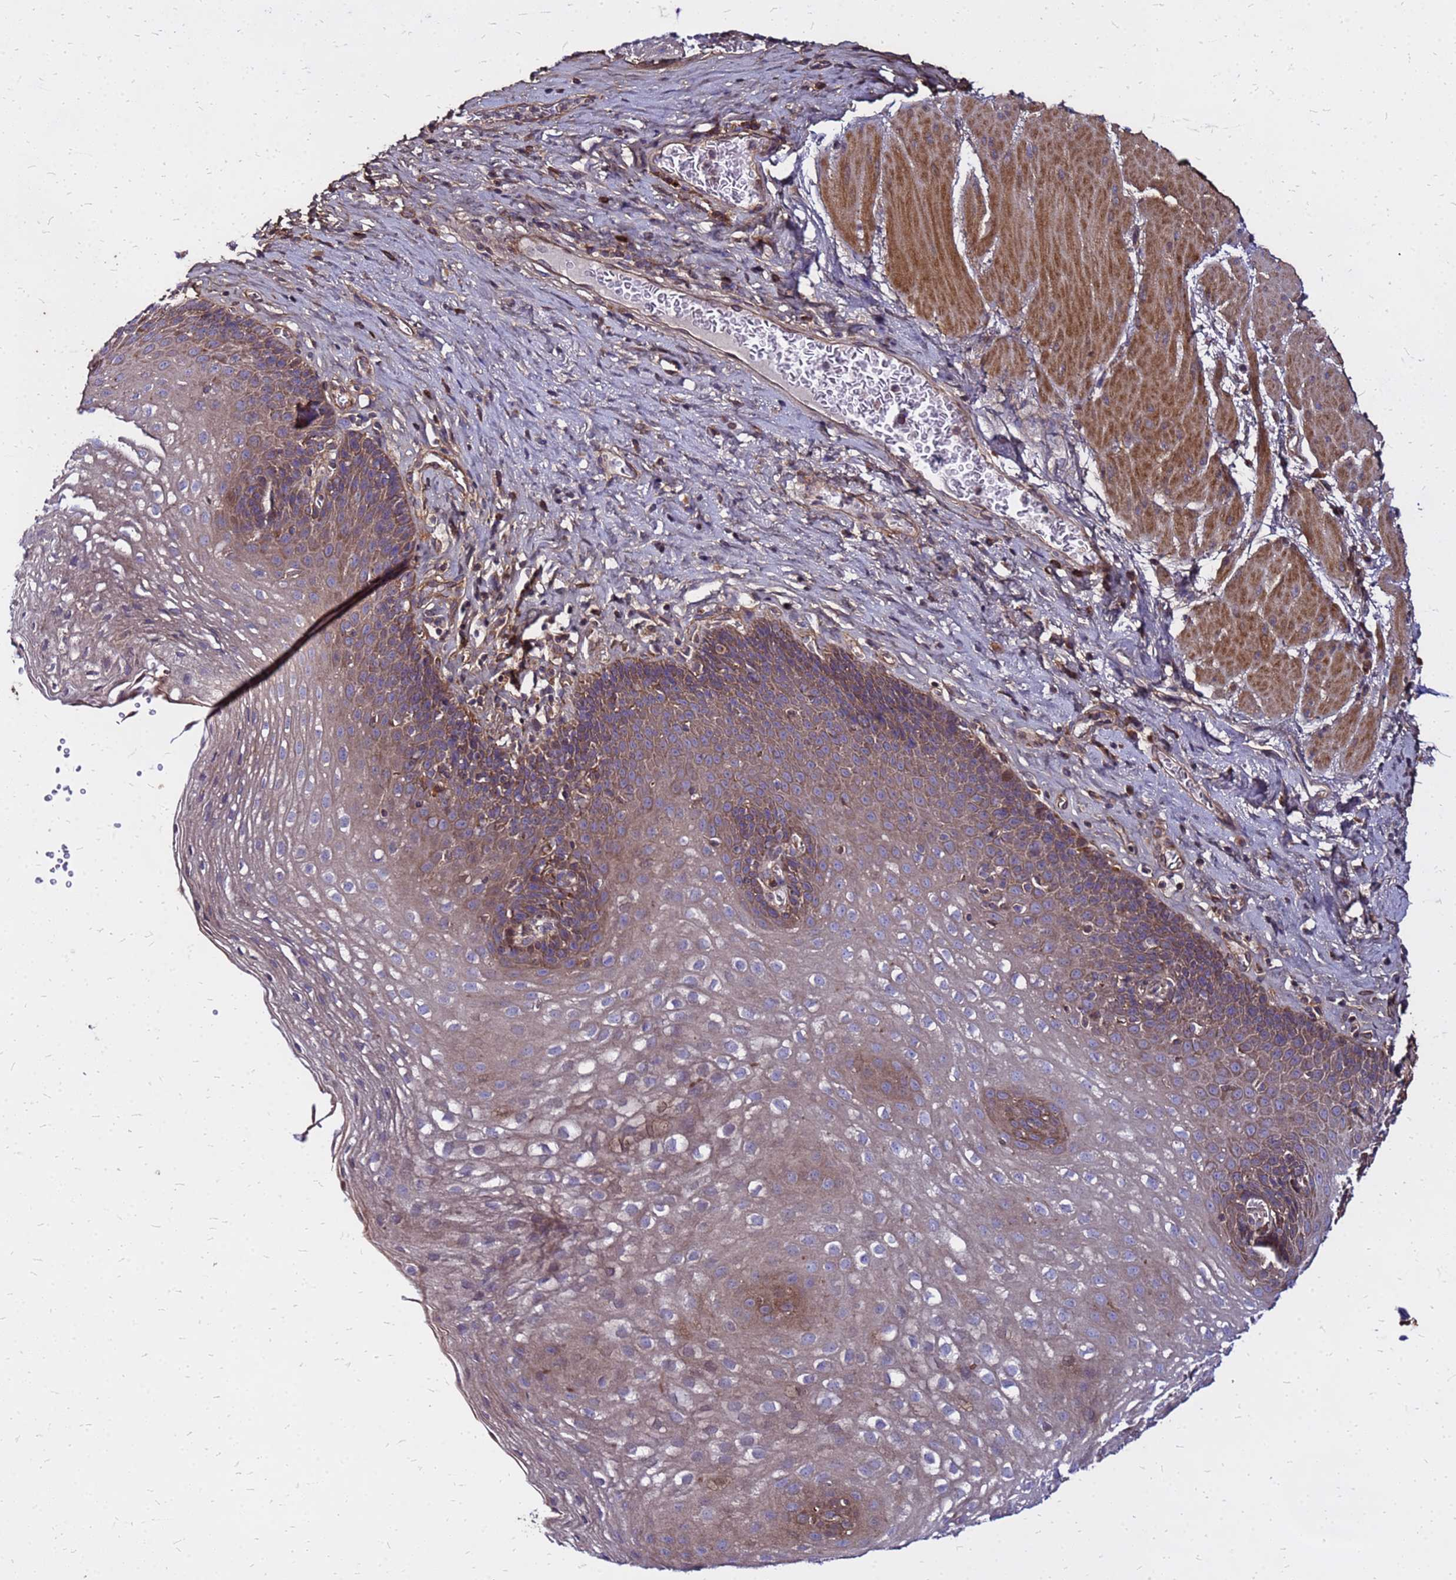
{"staining": {"intensity": "moderate", "quantity": "25%-75%", "location": "cytoplasmic/membranous"}, "tissue": "esophagus", "cell_type": "Squamous epithelial cells", "image_type": "normal", "snomed": [{"axis": "morphology", "description": "Normal tissue, NOS"}, {"axis": "topography", "description": "Esophagus"}], "caption": "Human esophagus stained with a brown dye displays moderate cytoplasmic/membranous positive positivity in approximately 25%-75% of squamous epithelial cells.", "gene": "CYBC1", "patient": {"sex": "female", "age": 66}}